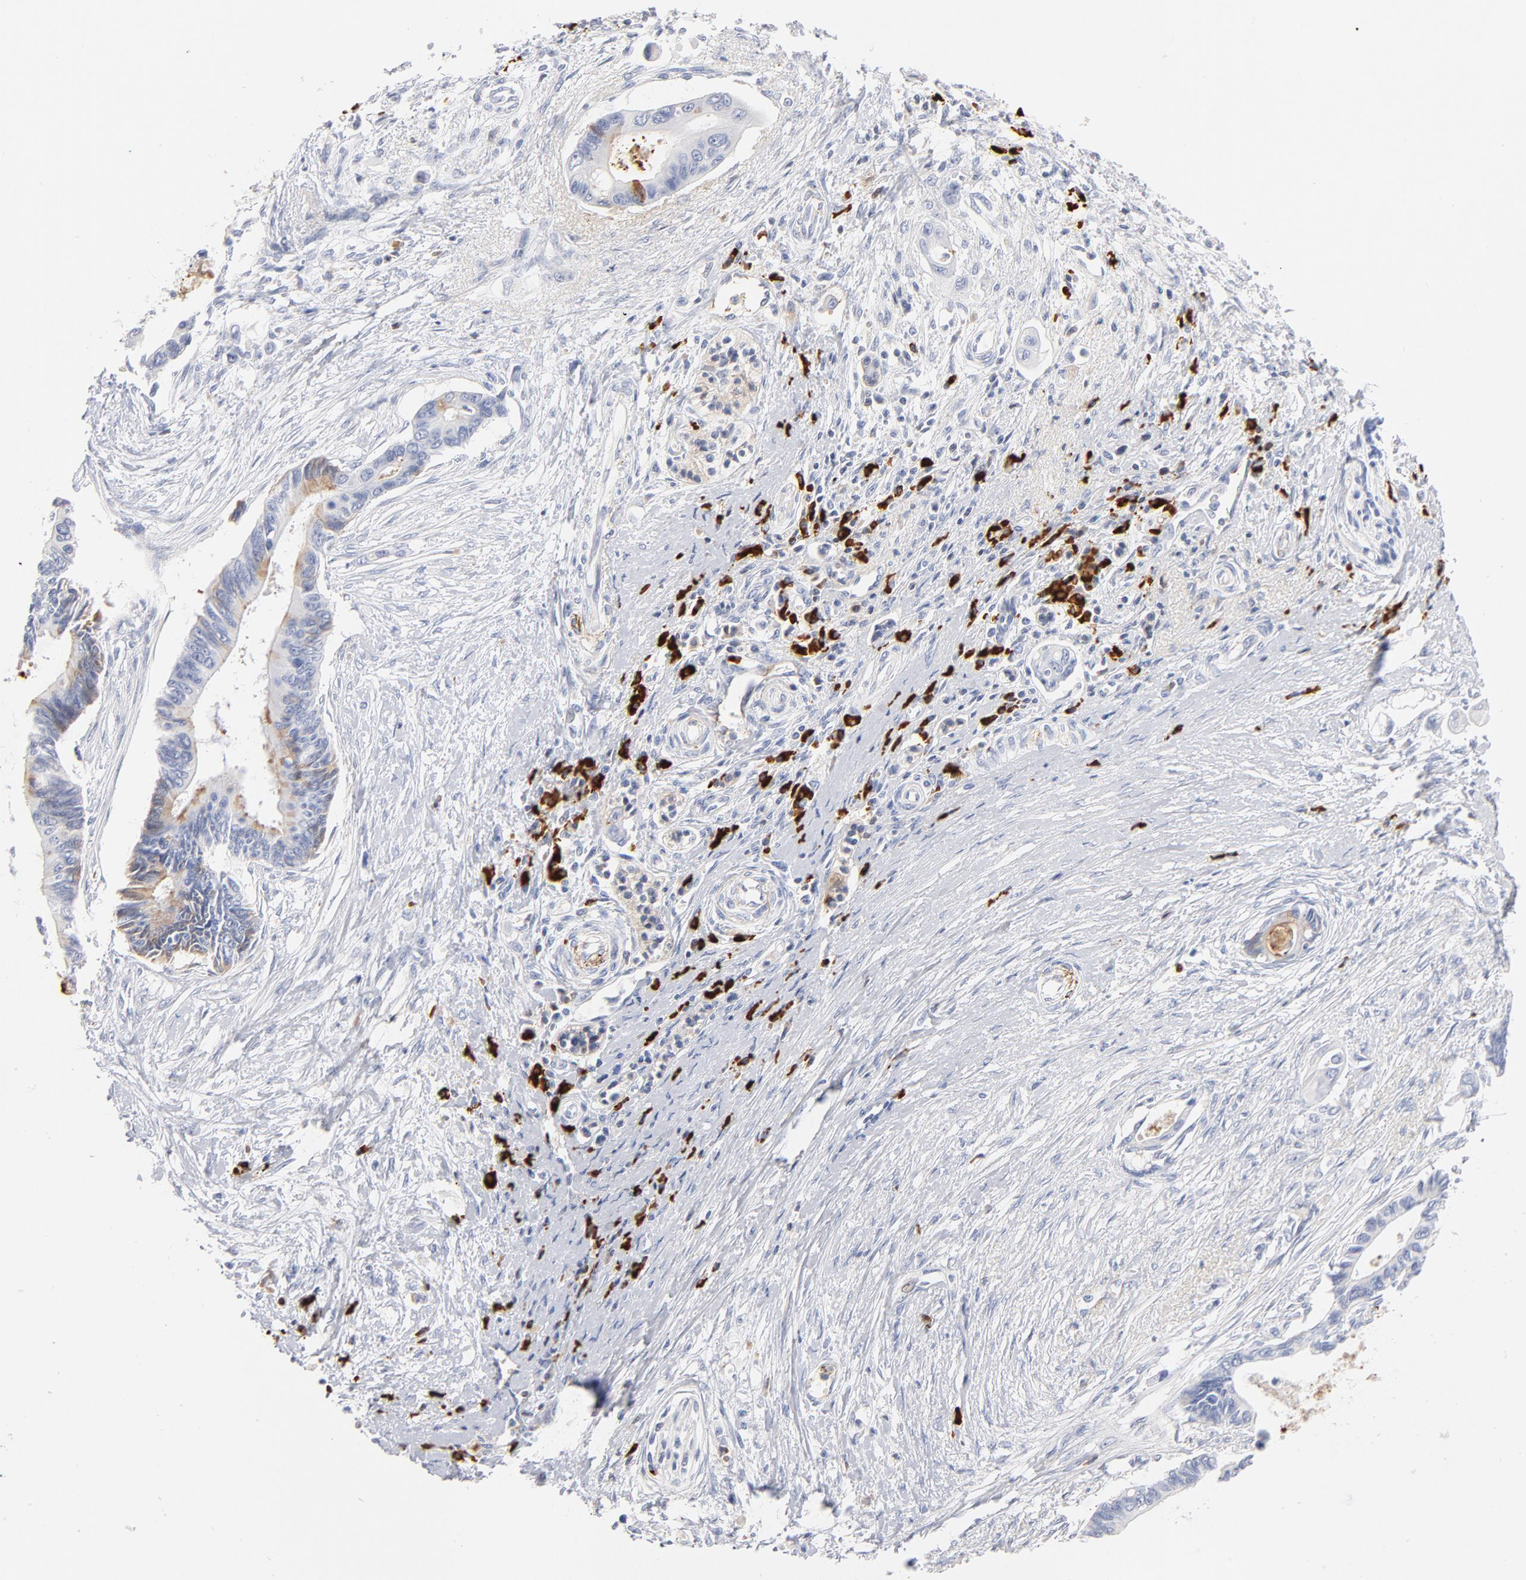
{"staining": {"intensity": "negative", "quantity": "none", "location": "none"}, "tissue": "pancreatic cancer", "cell_type": "Tumor cells", "image_type": "cancer", "snomed": [{"axis": "morphology", "description": "Adenocarcinoma, NOS"}, {"axis": "topography", "description": "Pancreas"}], "caption": "Tumor cells show no significant staining in pancreatic cancer.", "gene": "PLAT", "patient": {"sex": "female", "age": 70}}